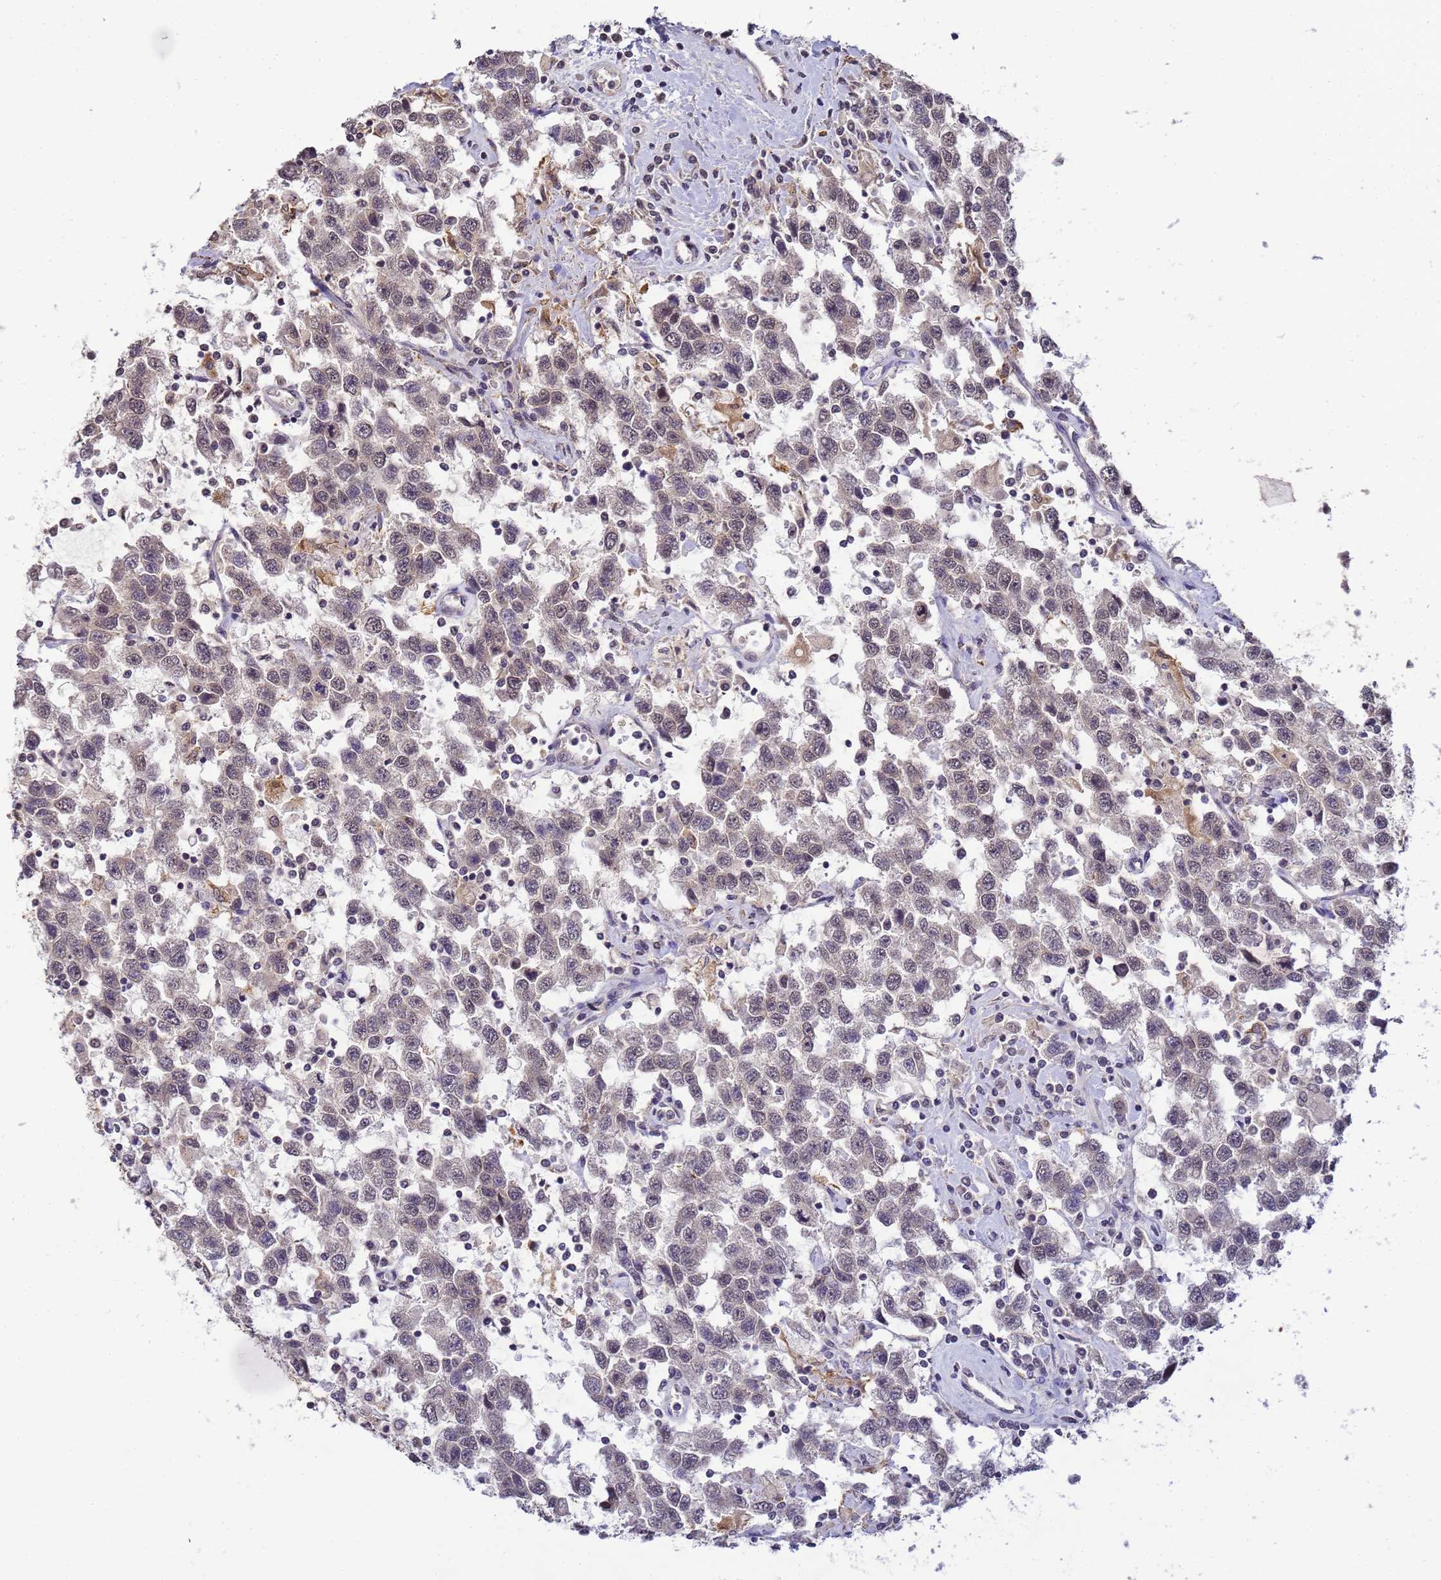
{"staining": {"intensity": "negative", "quantity": "none", "location": "none"}, "tissue": "testis cancer", "cell_type": "Tumor cells", "image_type": "cancer", "snomed": [{"axis": "morphology", "description": "Seminoma, NOS"}, {"axis": "topography", "description": "Testis"}], "caption": "Human testis cancer stained for a protein using immunohistochemistry (IHC) demonstrates no staining in tumor cells.", "gene": "MYL7", "patient": {"sex": "male", "age": 41}}